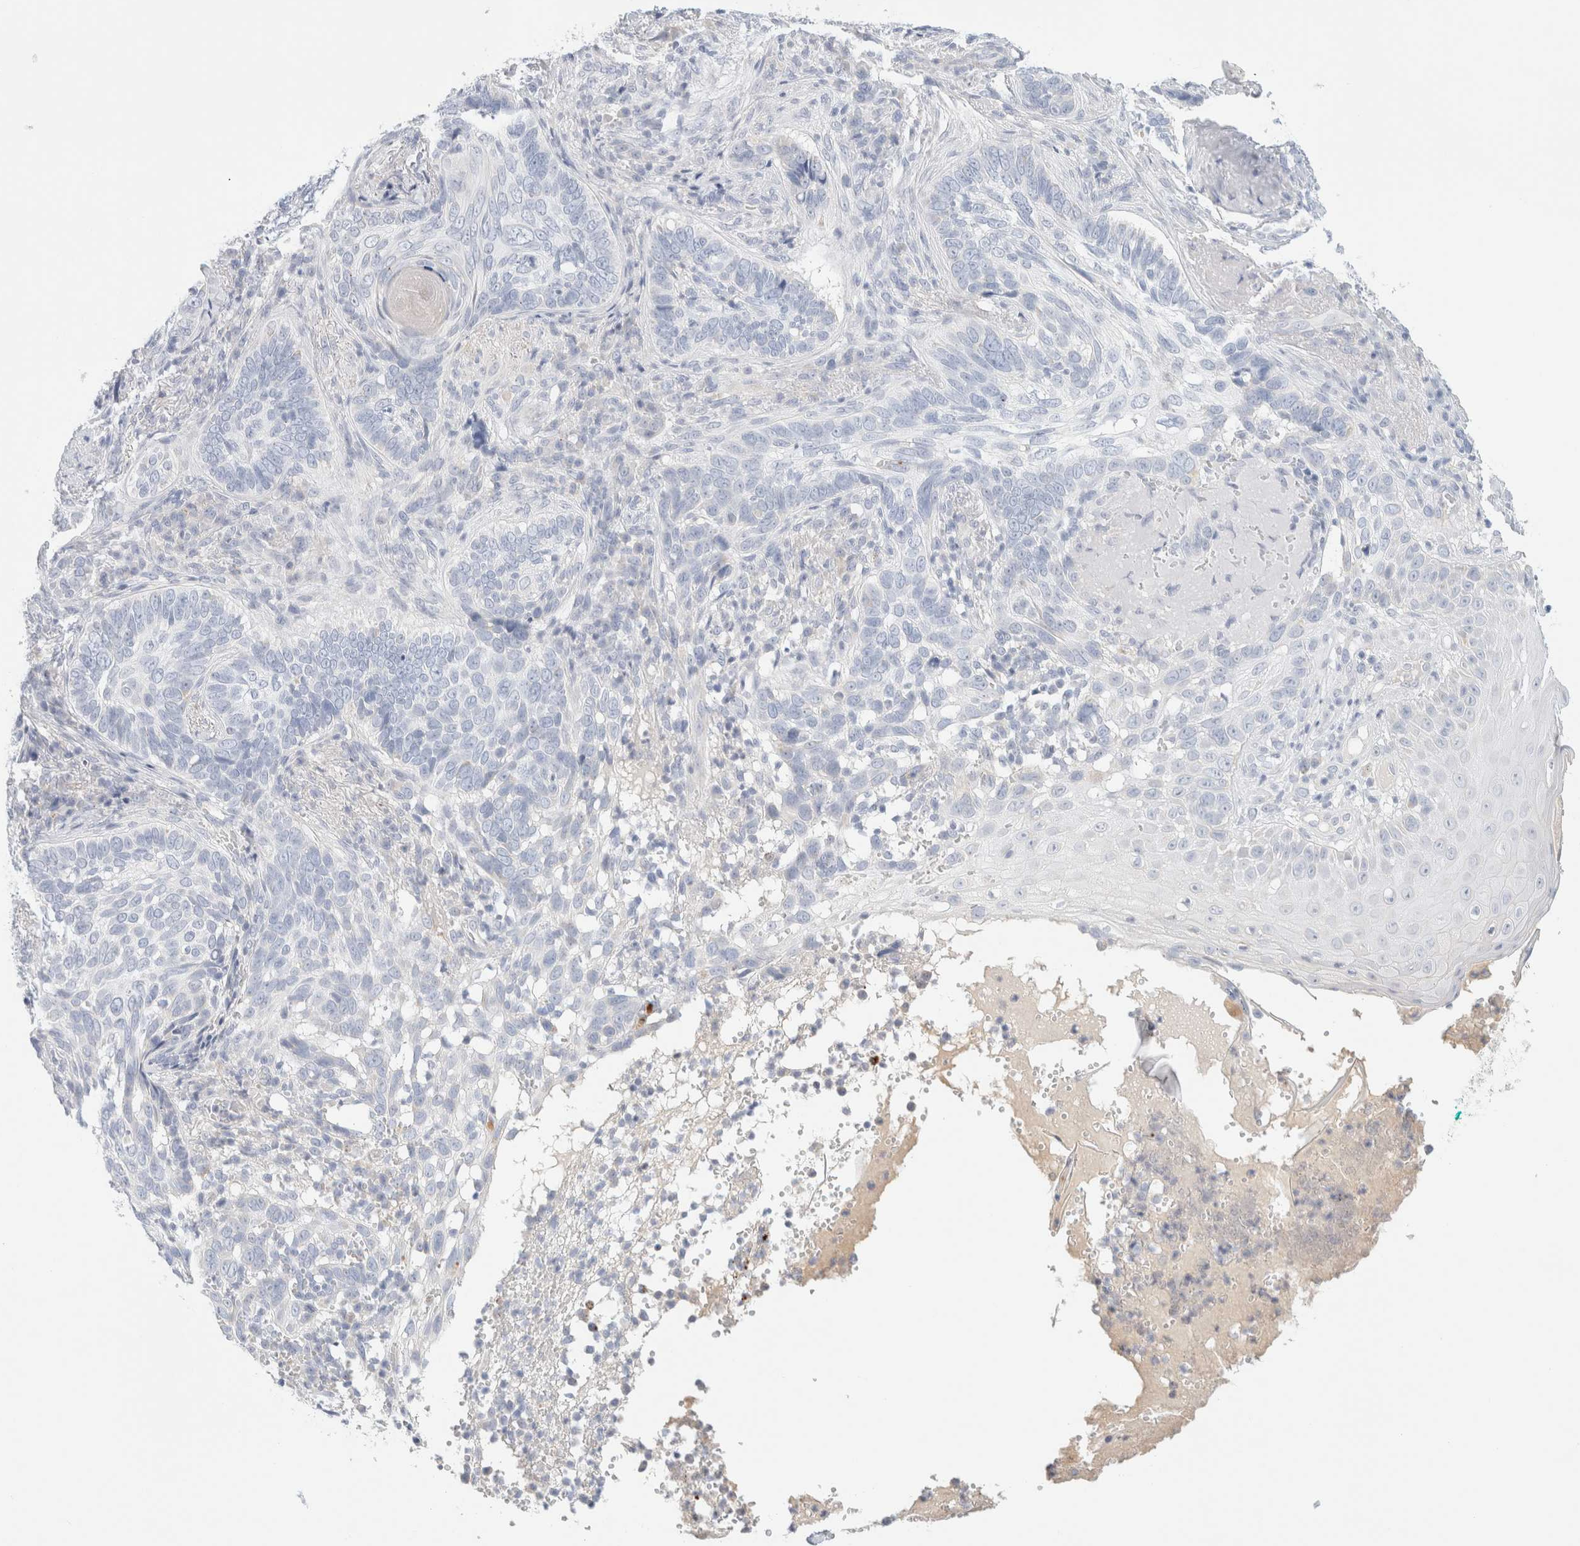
{"staining": {"intensity": "negative", "quantity": "none", "location": "none"}, "tissue": "skin cancer", "cell_type": "Tumor cells", "image_type": "cancer", "snomed": [{"axis": "morphology", "description": "Basal cell carcinoma"}, {"axis": "topography", "description": "Skin"}], "caption": "Immunohistochemistry (IHC) micrograph of neoplastic tissue: human skin basal cell carcinoma stained with DAB (3,3'-diaminobenzidine) shows no significant protein expression in tumor cells. (DAB (3,3'-diaminobenzidine) IHC, high magnification).", "gene": "HEXD", "patient": {"sex": "female", "age": 89}}